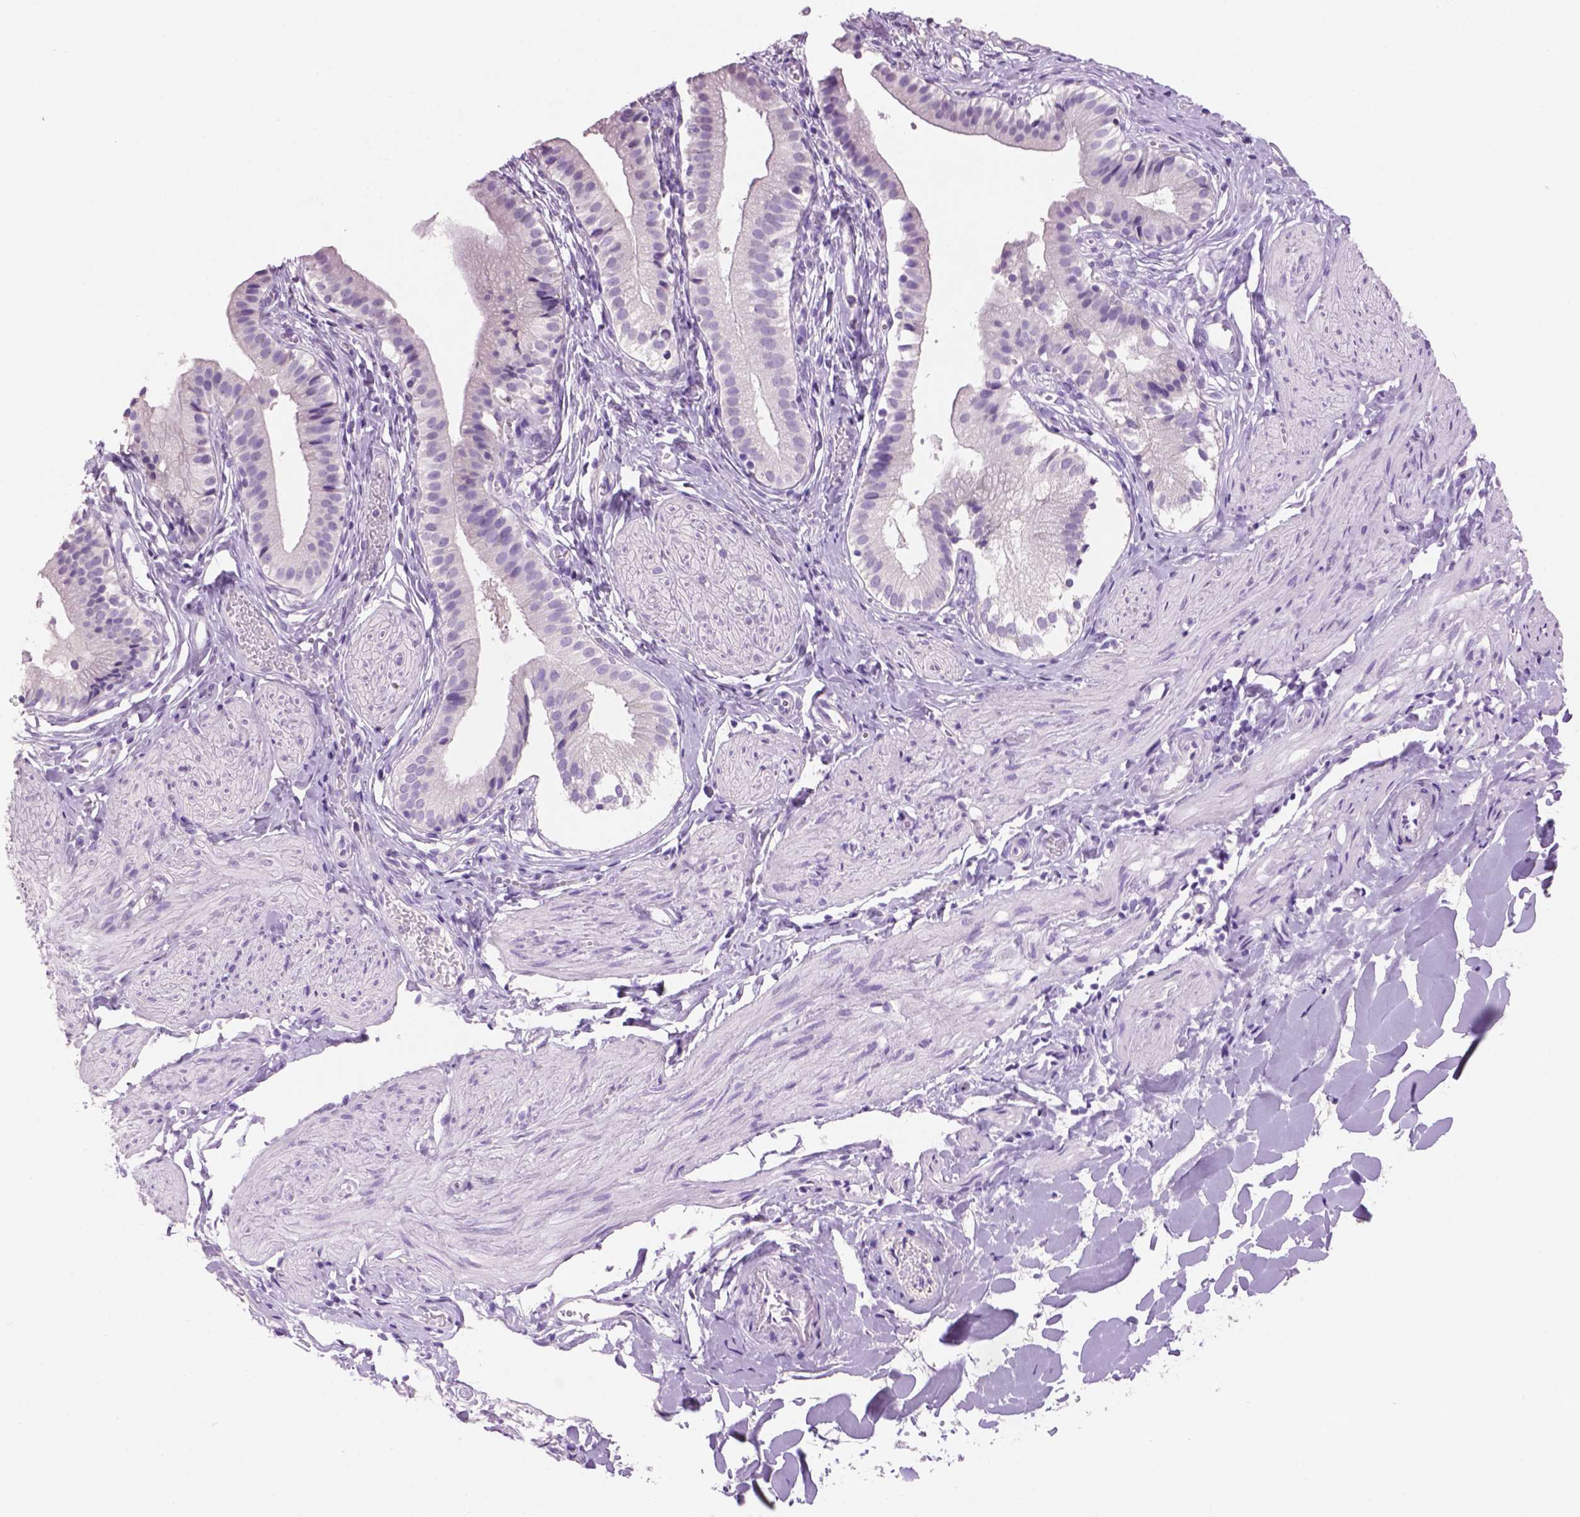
{"staining": {"intensity": "negative", "quantity": "none", "location": "none"}, "tissue": "gallbladder", "cell_type": "Glandular cells", "image_type": "normal", "snomed": [{"axis": "morphology", "description": "Normal tissue, NOS"}, {"axis": "topography", "description": "Gallbladder"}], "caption": "Micrograph shows no protein expression in glandular cells of unremarkable gallbladder. (Stains: DAB immunohistochemistry (IHC) with hematoxylin counter stain, Microscopy: brightfield microscopy at high magnification).", "gene": "CRYBA4", "patient": {"sex": "female", "age": 47}}